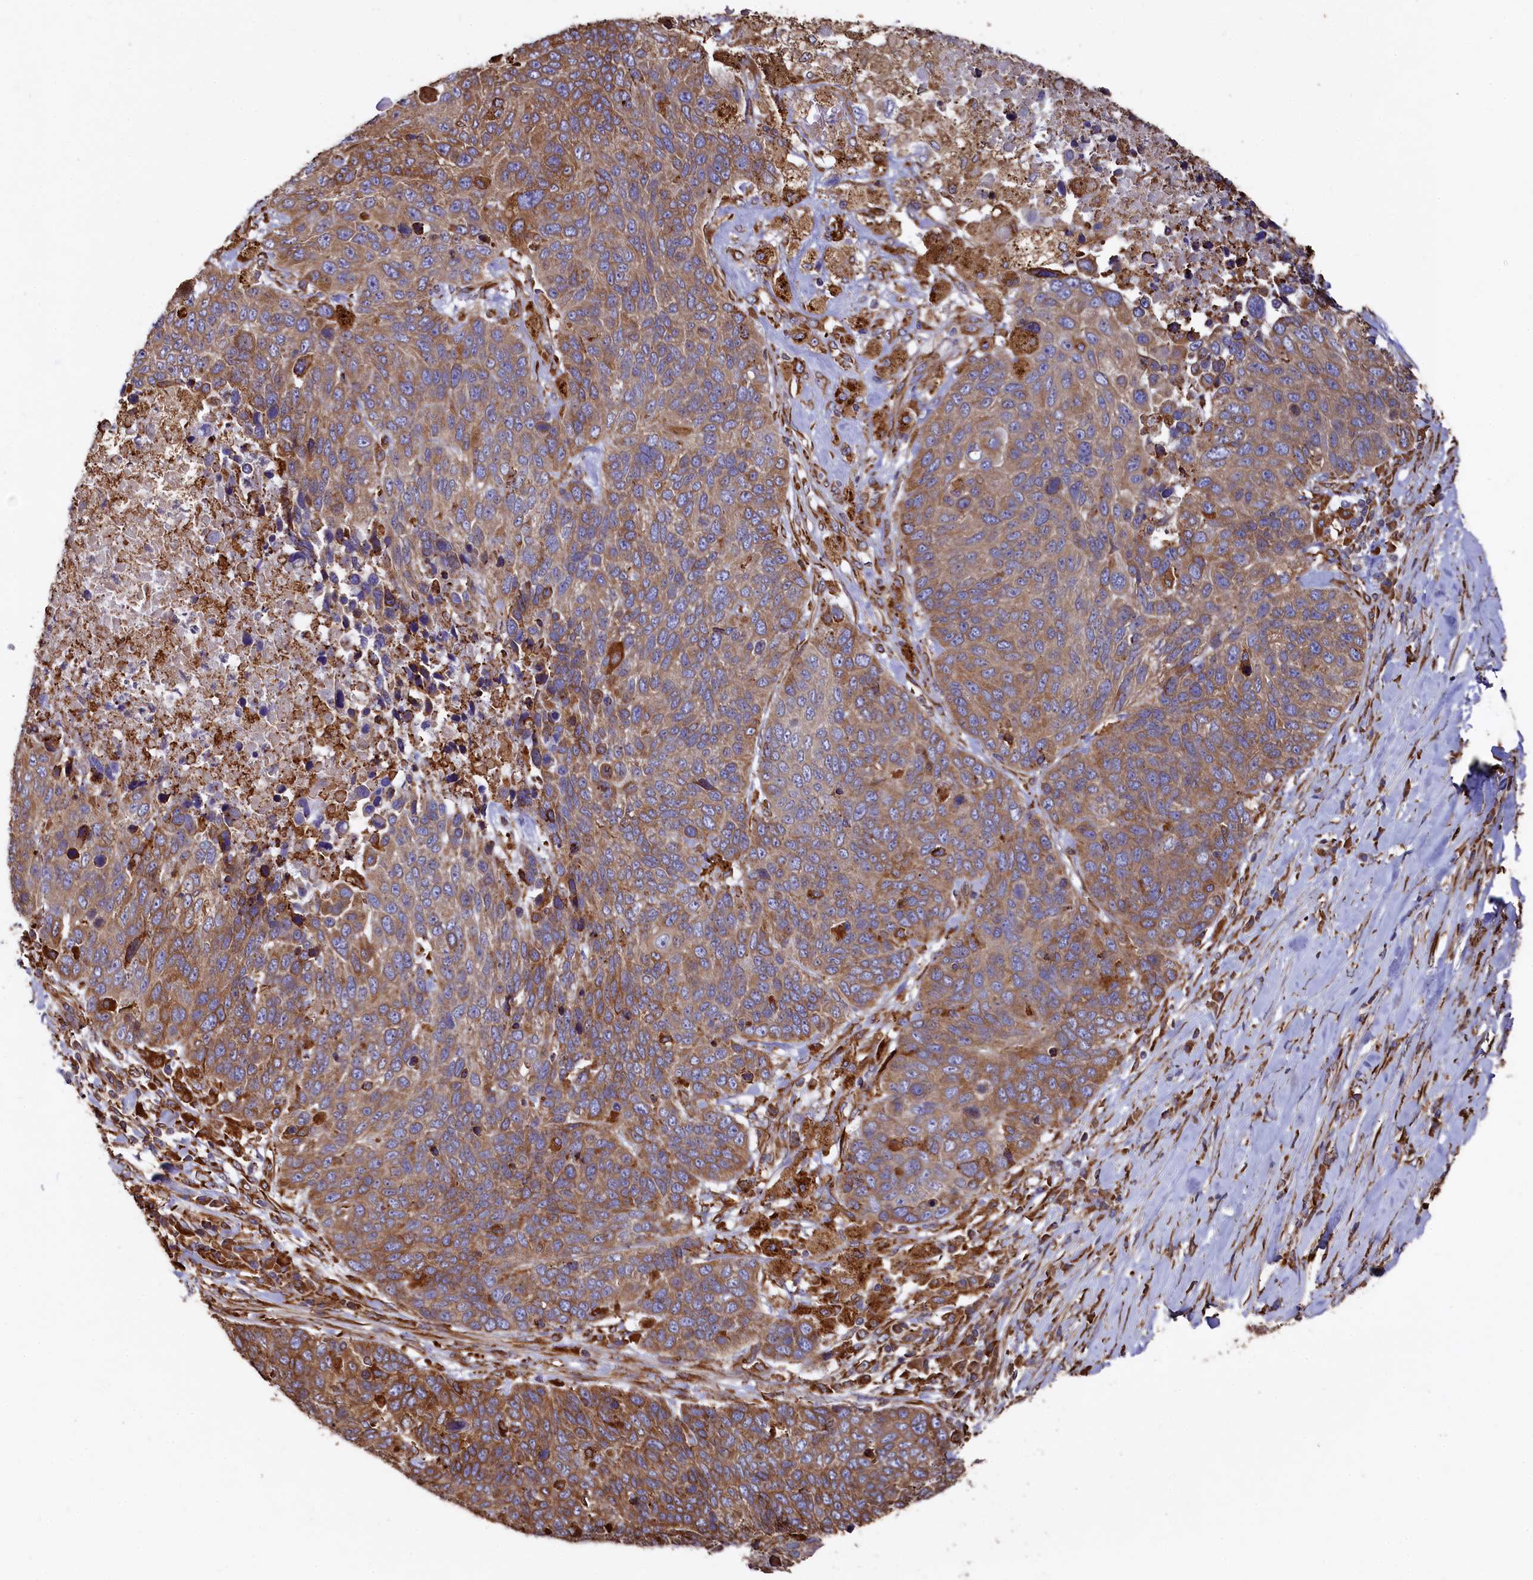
{"staining": {"intensity": "moderate", "quantity": ">75%", "location": "cytoplasmic/membranous"}, "tissue": "lung cancer", "cell_type": "Tumor cells", "image_type": "cancer", "snomed": [{"axis": "morphology", "description": "Normal tissue, NOS"}, {"axis": "morphology", "description": "Squamous cell carcinoma, NOS"}, {"axis": "topography", "description": "Lymph node"}, {"axis": "topography", "description": "Lung"}], "caption": "The photomicrograph demonstrates staining of lung squamous cell carcinoma, revealing moderate cytoplasmic/membranous protein staining (brown color) within tumor cells. (Stains: DAB (3,3'-diaminobenzidine) in brown, nuclei in blue, Microscopy: brightfield microscopy at high magnification).", "gene": "NEURL1B", "patient": {"sex": "male", "age": 66}}